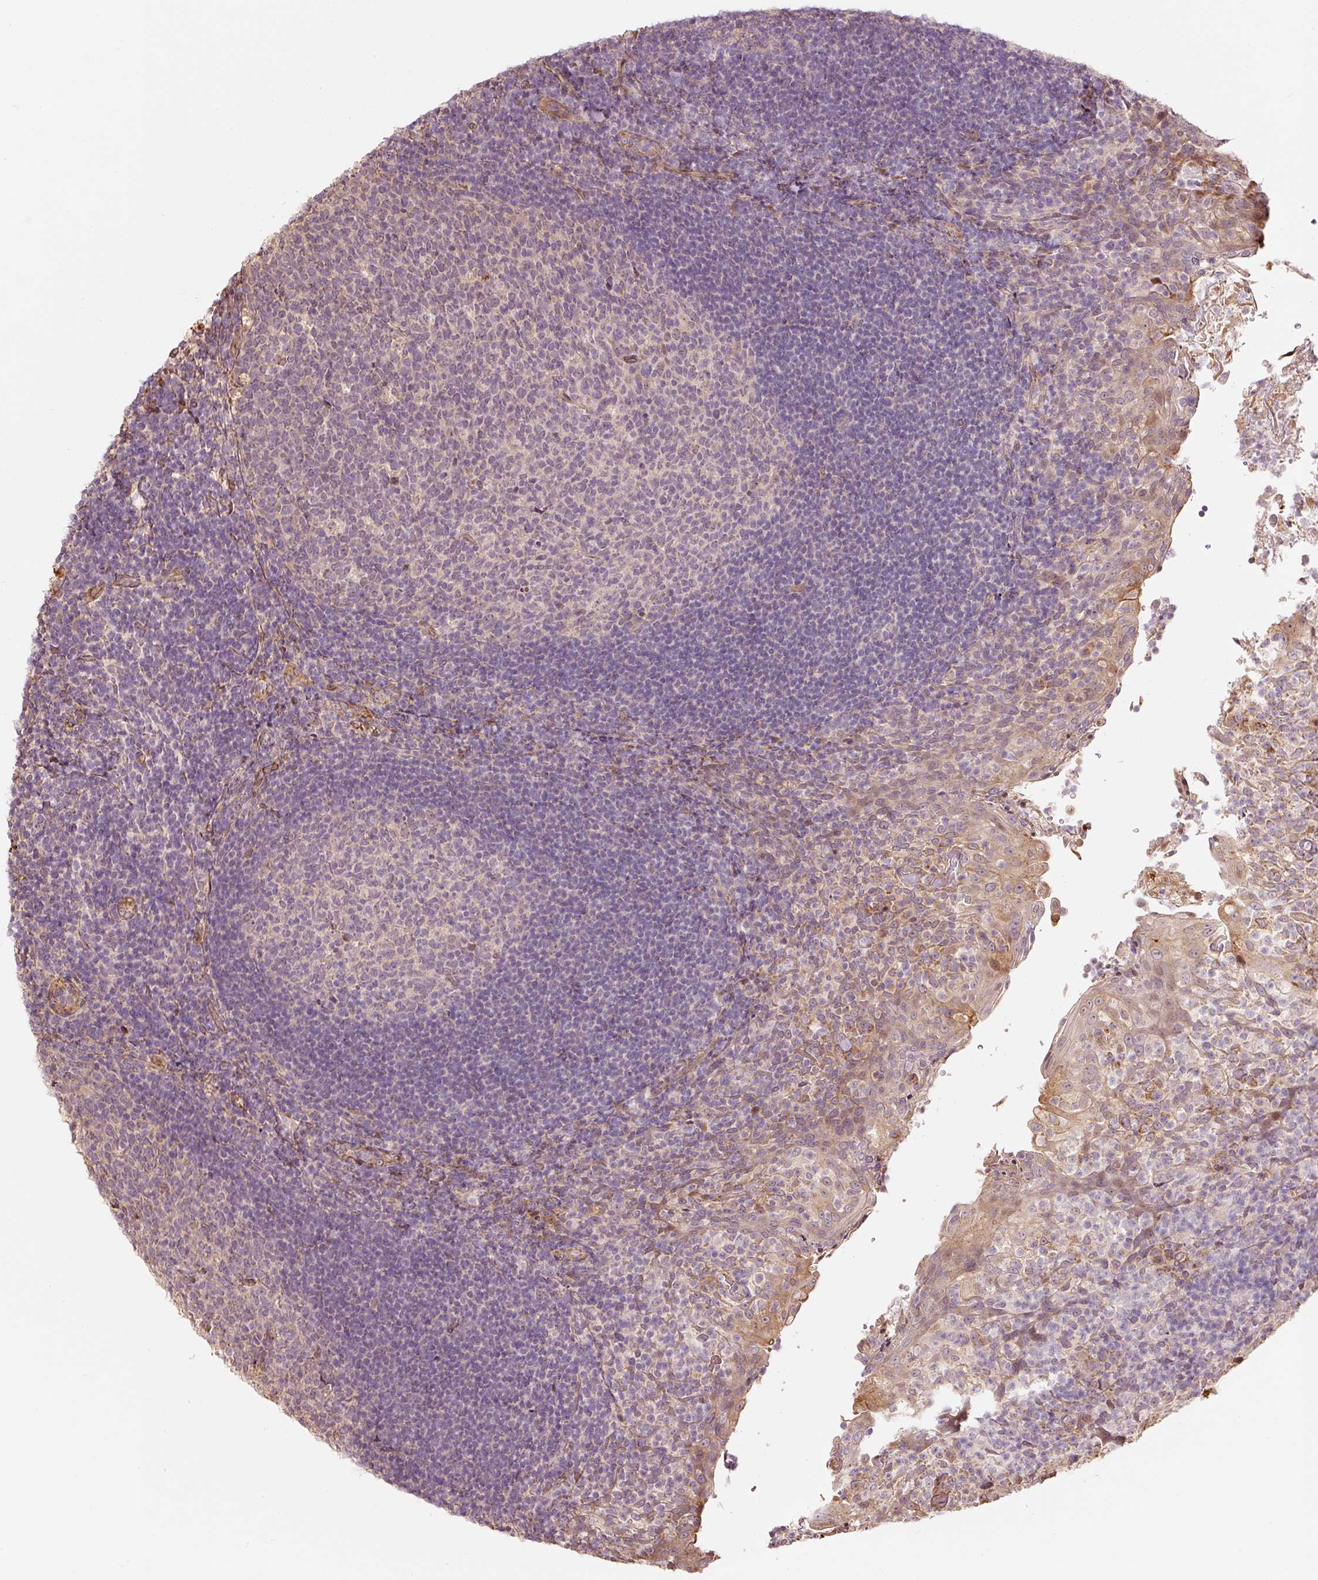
{"staining": {"intensity": "negative", "quantity": "none", "location": "none"}, "tissue": "tonsil", "cell_type": "Germinal center cells", "image_type": "normal", "snomed": [{"axis": "morphology", "description": "Normal tissue, NOS"}, {"axis": "topography", "description": "Tonsil"}], "caption": "Immunohistochemistry (IHC) micrograph of normal tonsil: tonsil stained with DAB (3,3'-diaminobenzidine) demonstrates no significant protein expression in germinal center cells. (Brightfield microscopy of DAB immunohistochemistry at high magnification).", "gene": "ETF1", "patient": {"sex": "female", "age": 10}}